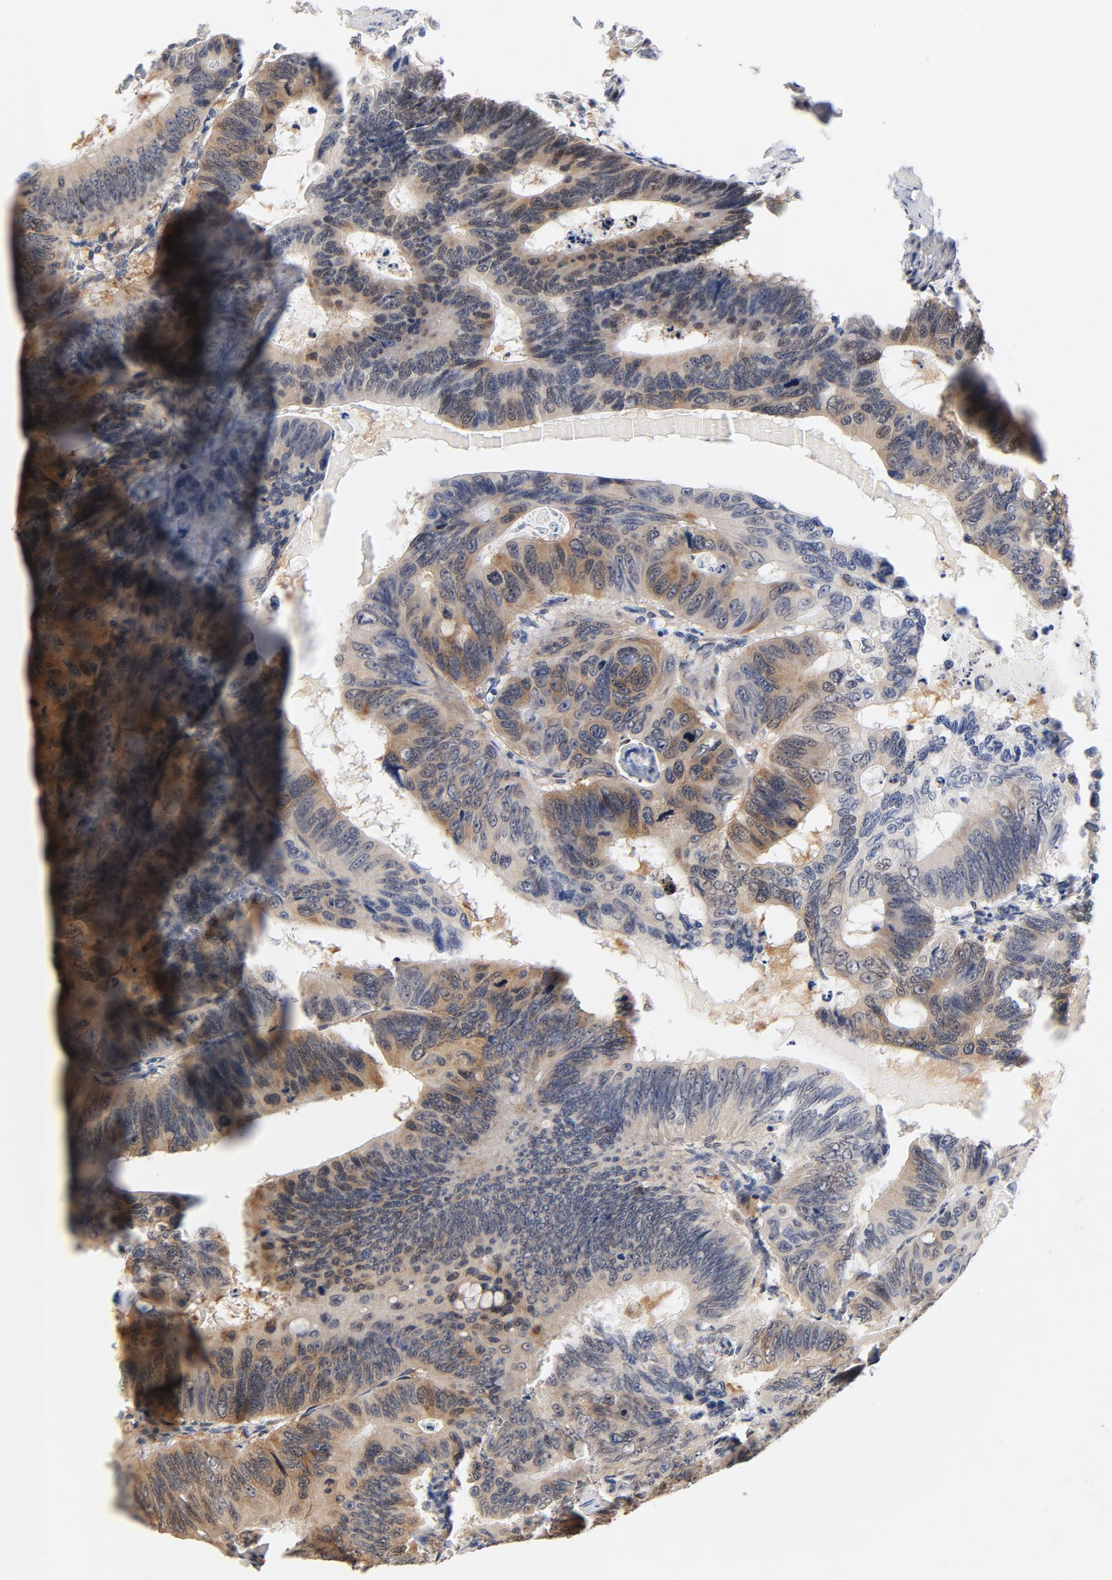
{"staining": {"intensity": "moderate", "quantity": ">75%", "location": "cytoplasmic/membranous"}, "tissue": "colorectal cancer", "cell_type": "Tumor cells", "image_type": "cancer", "snomed": [{"axis": "morphology", "description": "Adenocarcinoma, NOS"}, {"axis": "topography", "description": "Colon"}], "caption": "Human adenocarcinoma (colorectal) stained with a brown dye reveals moderate cytoplasmic/membranous positive expression in about >75% of tumor cells.", "gene": "EIF4E", "patient": {"sex": "female", "age": 55}}